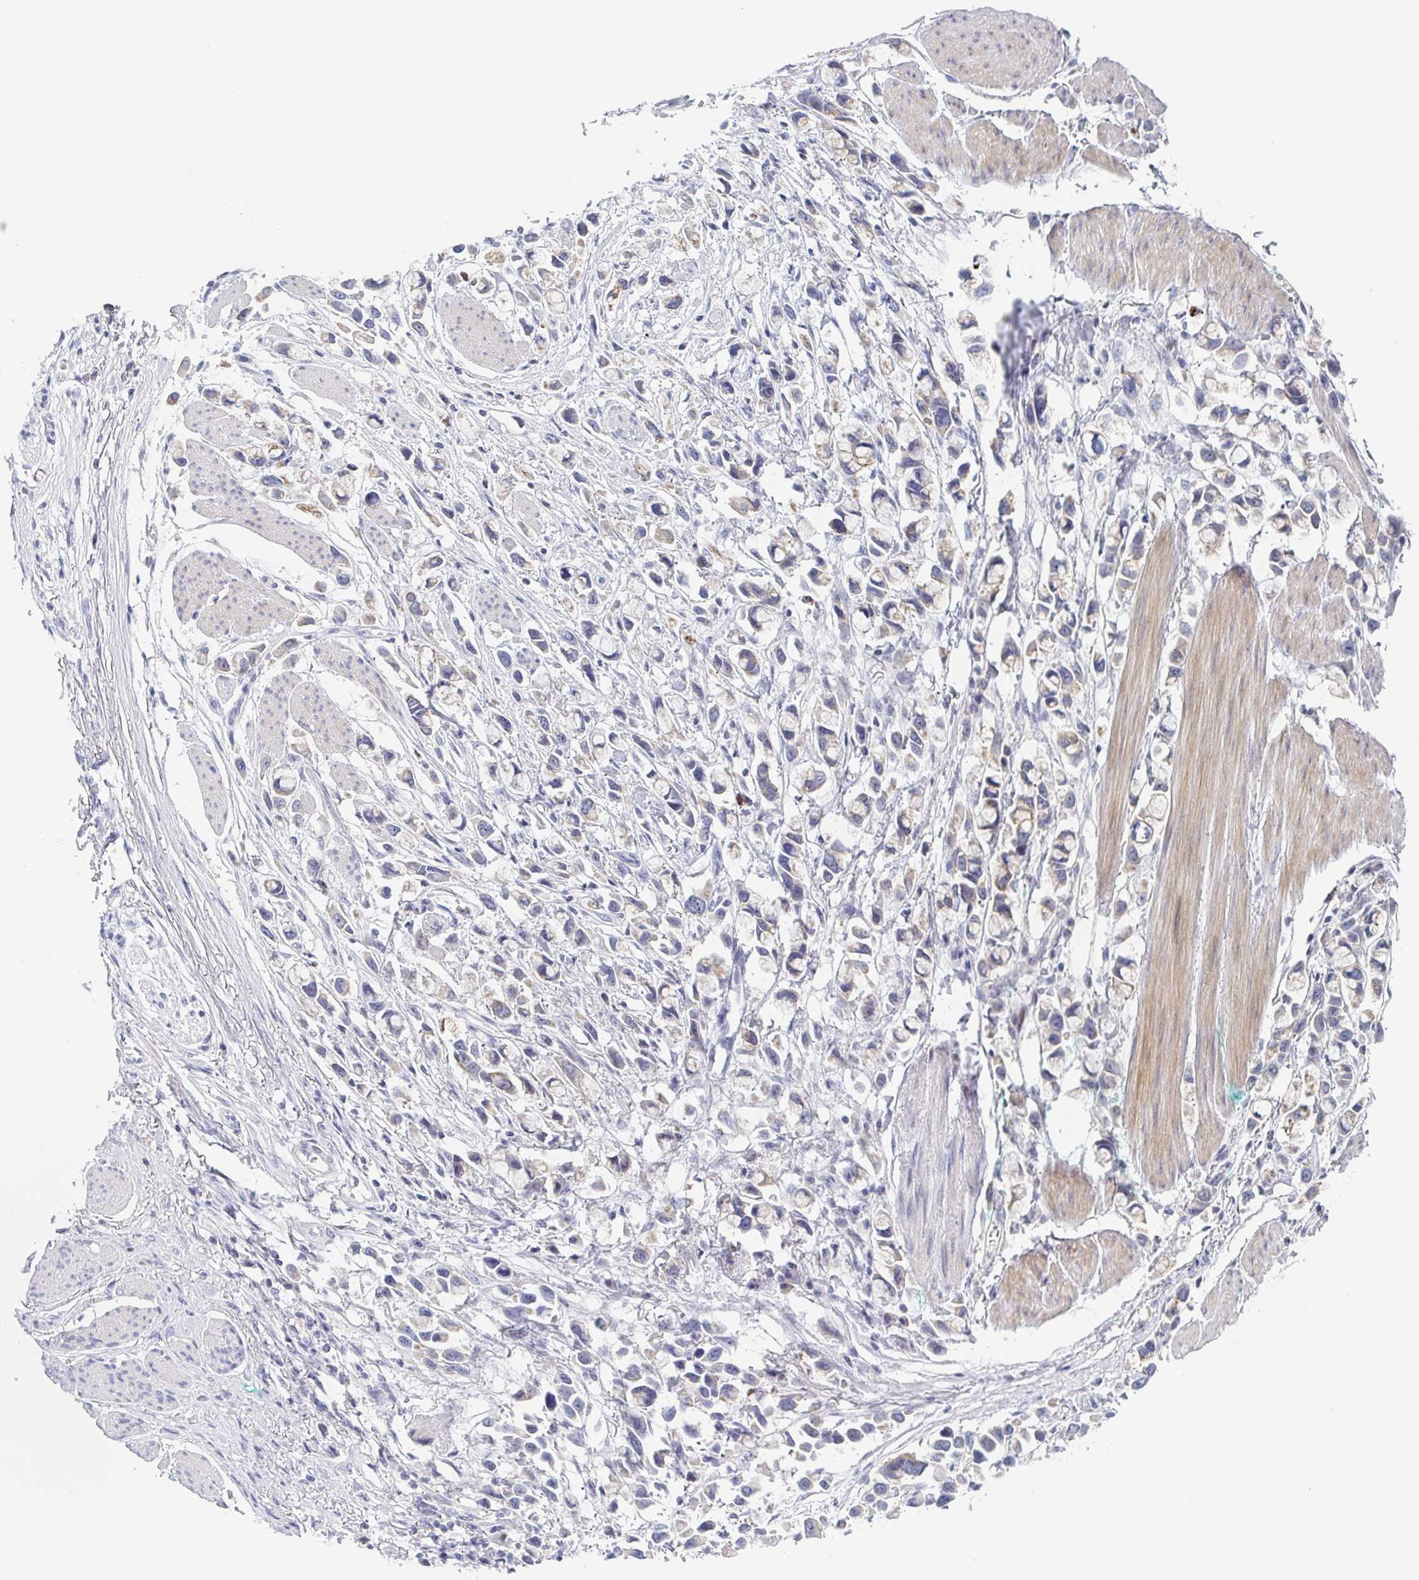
{"staining": {"intensity": "negative", "quantity": "none", "location": "none"}, "tissue": "stomach cancer", "cell_type": "Tumor cells", "image_type": "cancer", "snomed": [{"axis": "morphology", "description": "Adenocarcinoma, NOS"}, {"axis": "topography", "description": "Stomach"}], "caption": "Immunohistochemistry (IHC) of stomach adenocarcinoma shows no staining in tumor cells.", "gene": "RHOV", "patient": {"sex": "female", "age": 81}}